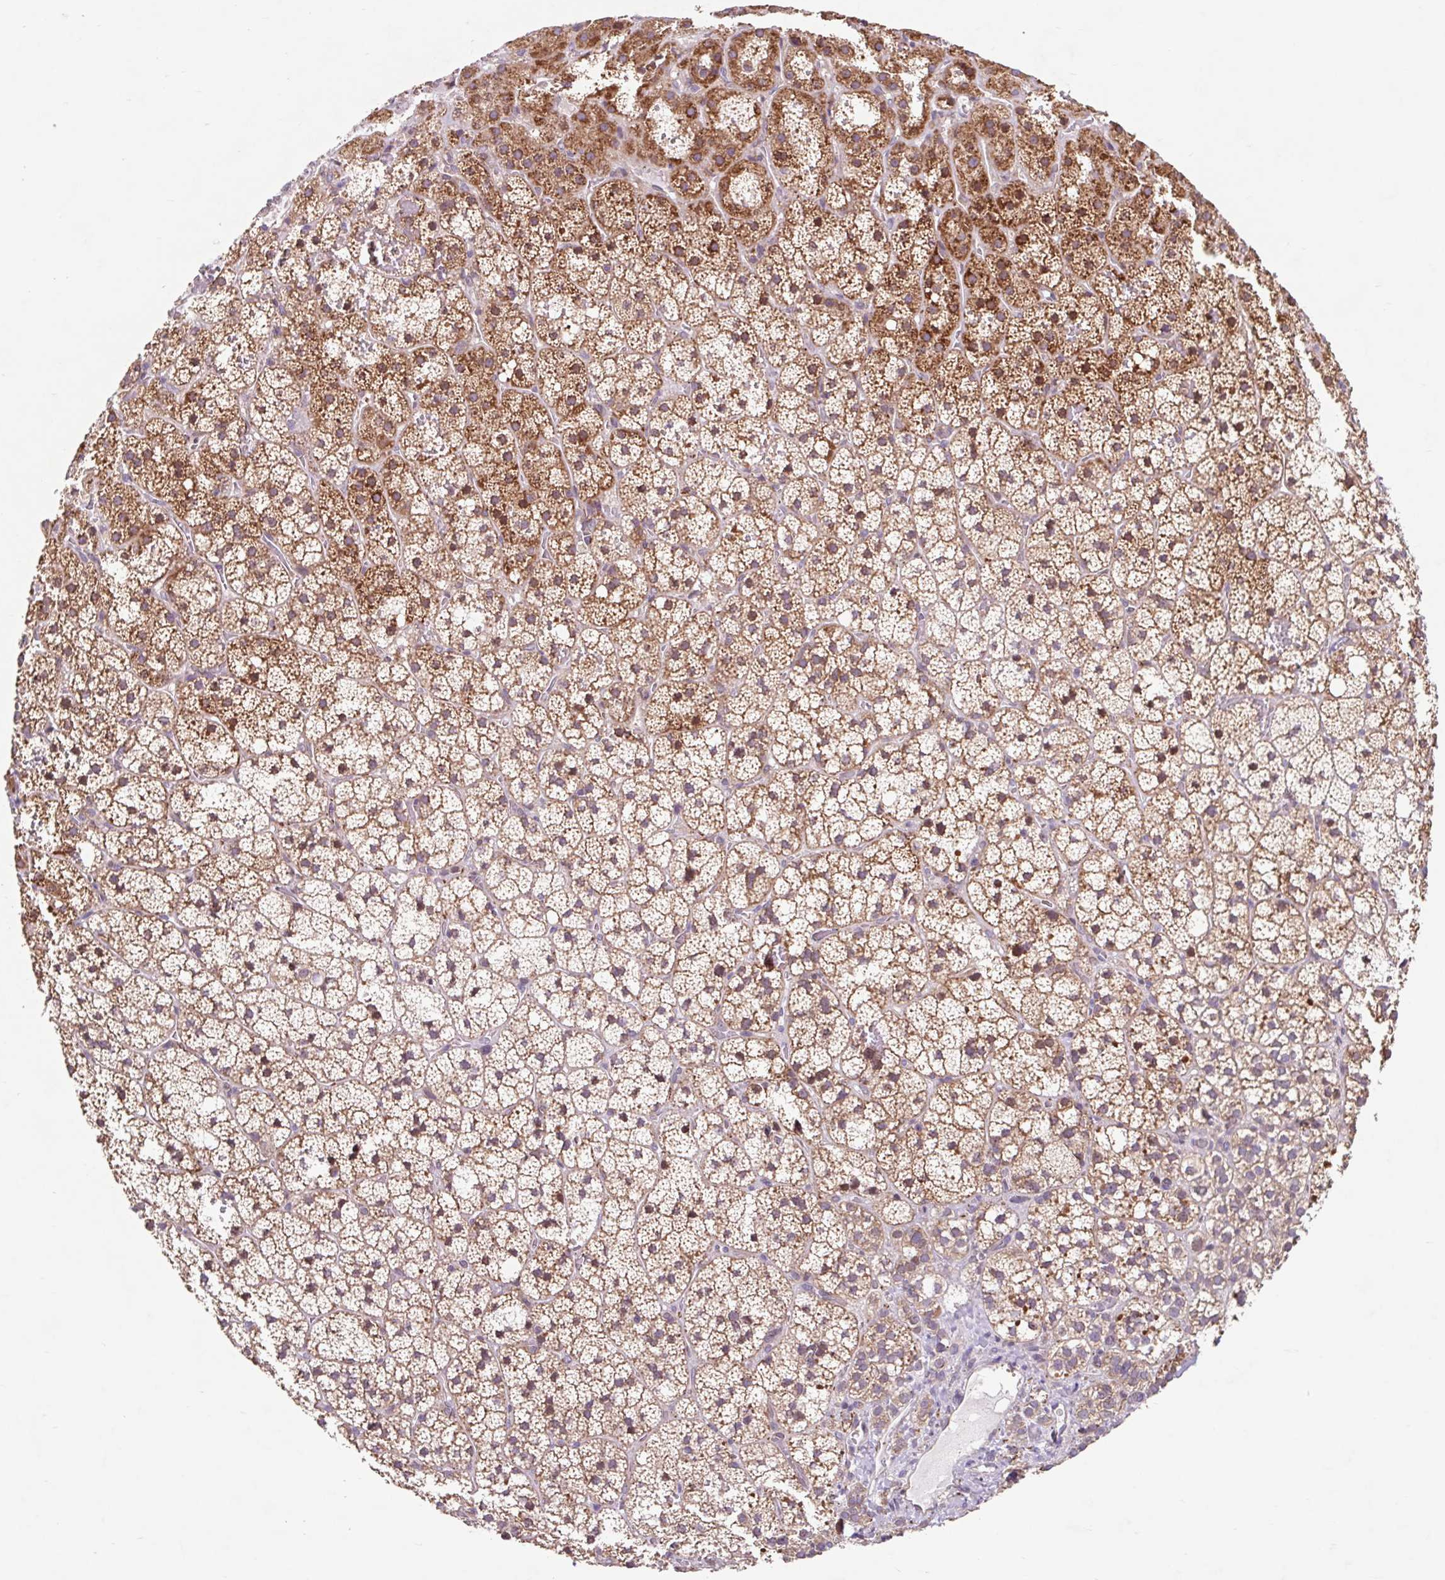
{"staining": {"intensity": "moderate", "quantity": ">75%", "location": "cytoplasmic/membranous"}, "tissue": "adrenal gland", "cell_type": "Glandular cells", "image_type": "normal", "snomed": [{"axis": "morphology", "description": "Normal tissue, NOS"}, {"axis": "topography", "description": "Adrenal gland"}], "caption": "A brown stain labels moderate cytoplasmic/membranous positivity of a protein in glandular cells of normal adrenal gland. (brown staining indicates protein expression, while blue staining denotes nuclei).", "gene": "HFE", "patient": {"sex": "male", "age": 53}}